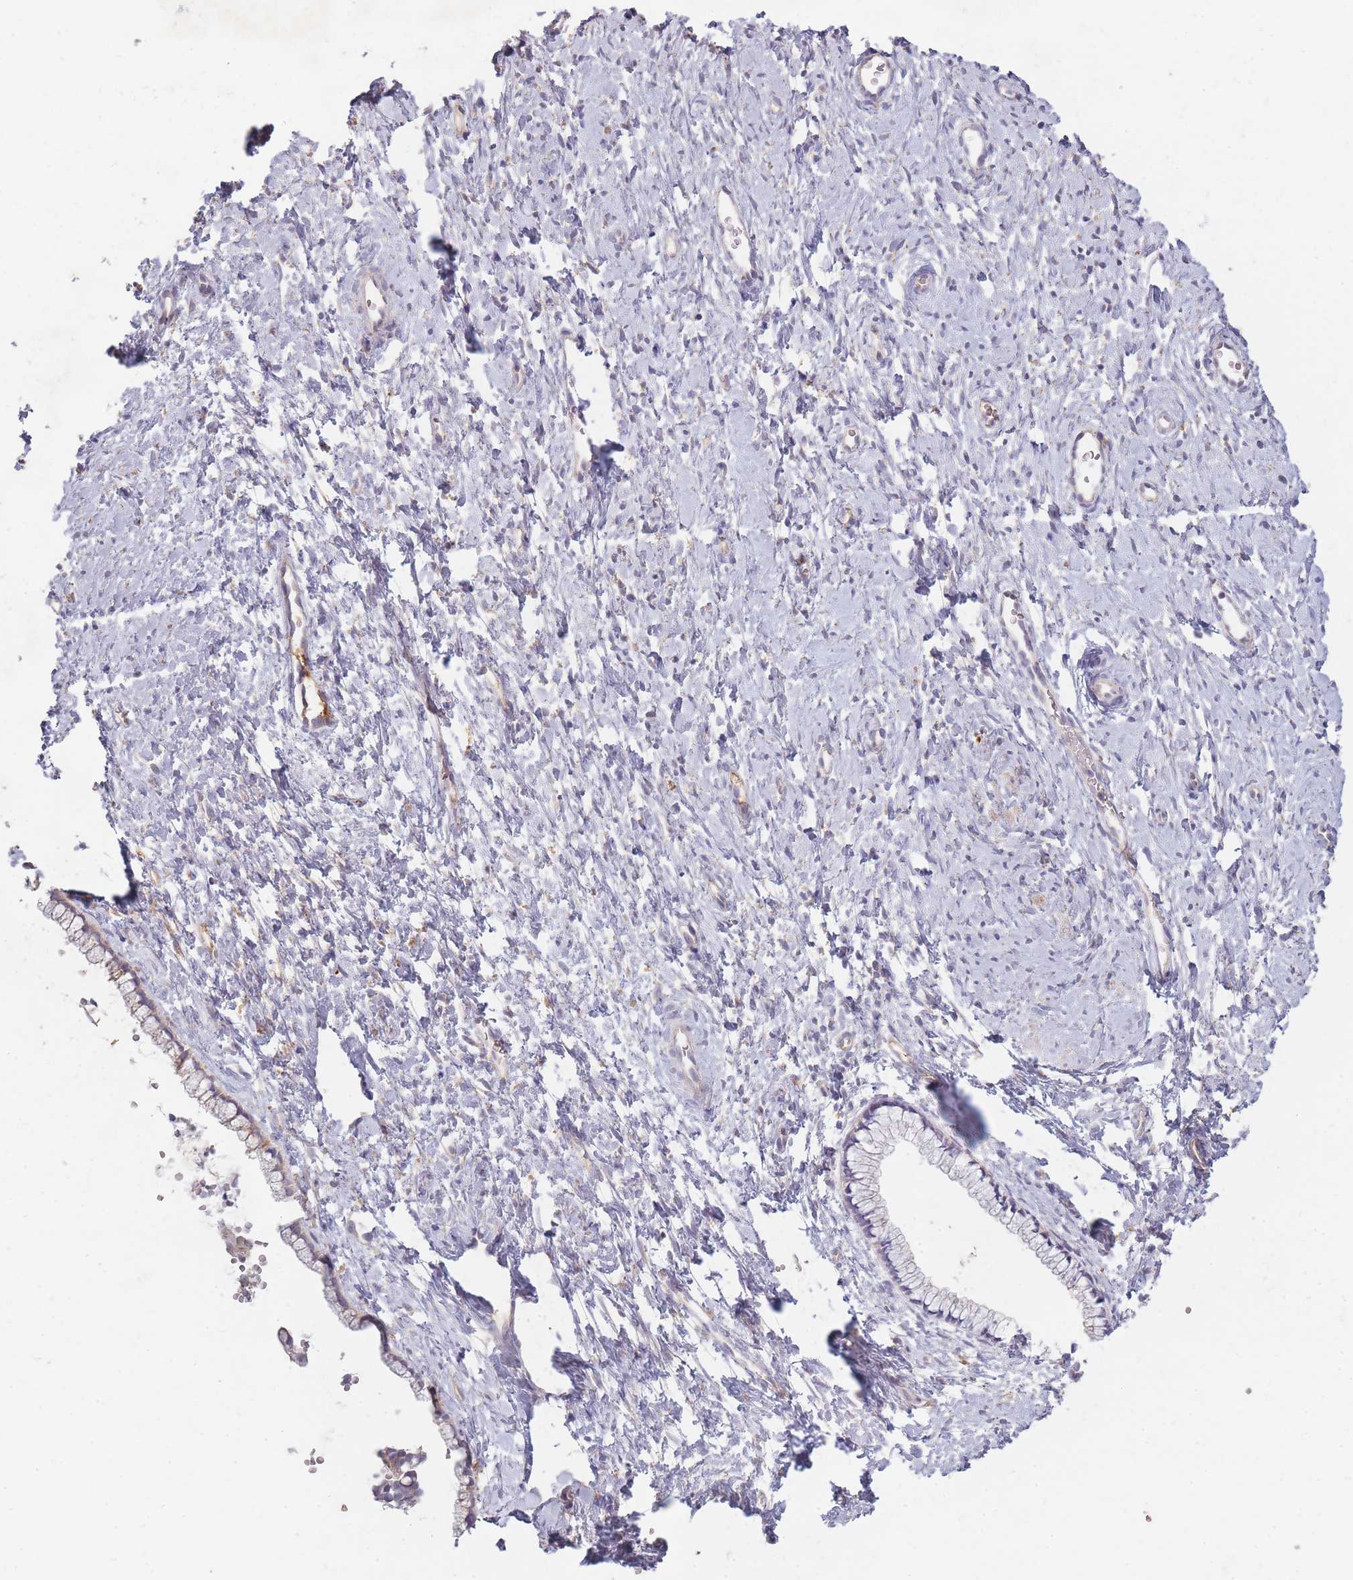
{"staining": {"intensity": "moderate", "quantity": "<25%", "location": "cytoplasmic/membranous"}, "tissue": "cervix", "cell_type": "Glandular cells", "image_type": "normal", "snomed": [{"axis": "morphology", "description": "Normal tissue, NOS"}, {"axis": "topography", "description": "Cervix"}], "caption": "Immunohistochemistry (IHC) photomicrograph of unremarkable cervix: cervix stained using IHC exhibits low levels of moderate protein expression localized specifically in the cytoplasmic/membranous of glandular cells, appearing as a cytoplasmic/membranous brown color.", "gene": "SMIM14", "patient": {"sex": "female", "age": 57}}